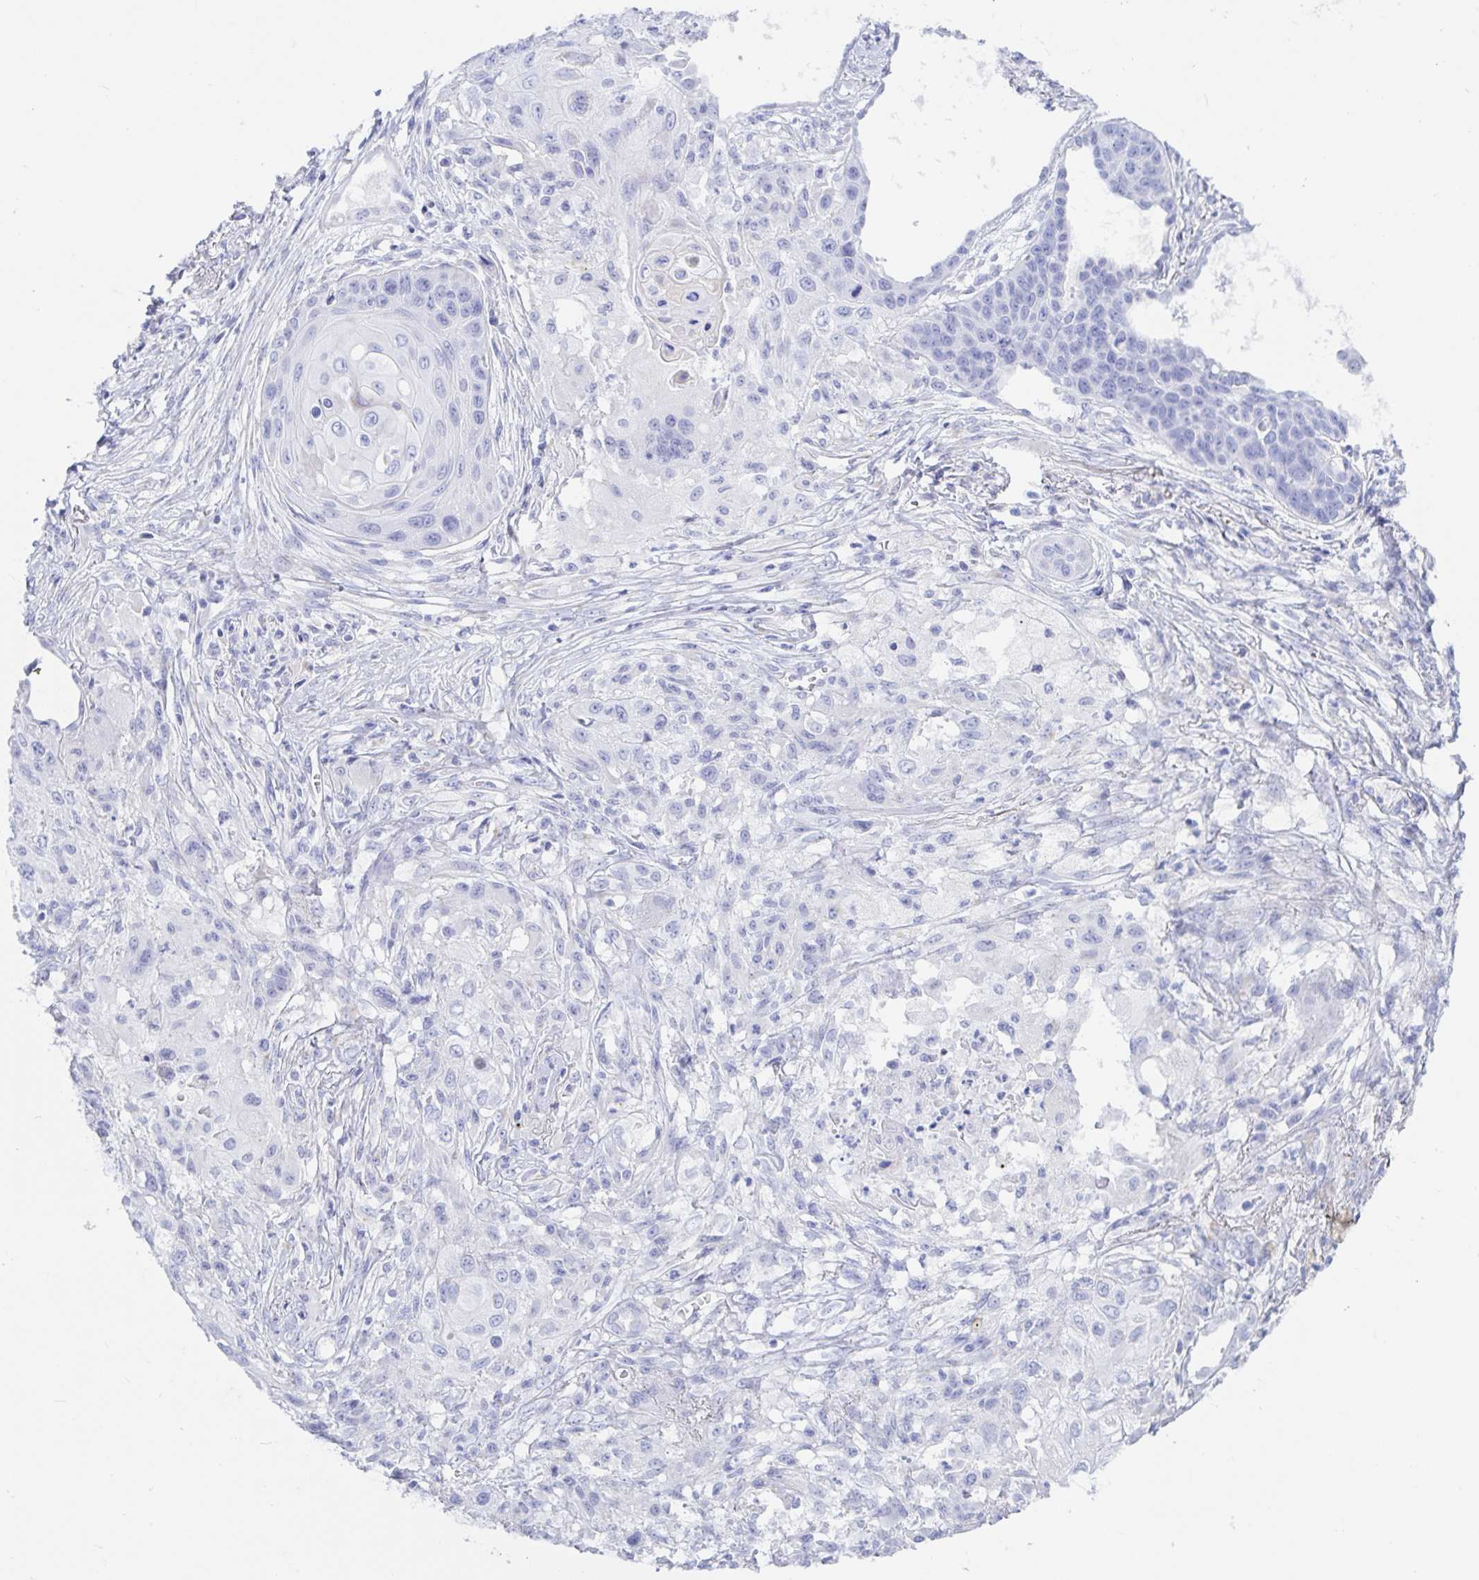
{"staining": {"intensity": "negative", "quantity": "none", "location": "none"}, "tissue": "lung cancer", "cell_type": "Tumor cells", "image_type": "cancer", "snomed": [{"axis": "morphology", "description": "Squamous cell carcinoma, NOS"}, {"axis": "topography", "description": "Lung"}], "caption": "Tumor cells are negative for brown protein staining in lung cancer (squamous cell carcinoma).", "gene": "KCNH6", "patient": {"sex": "male", "age": 71}}